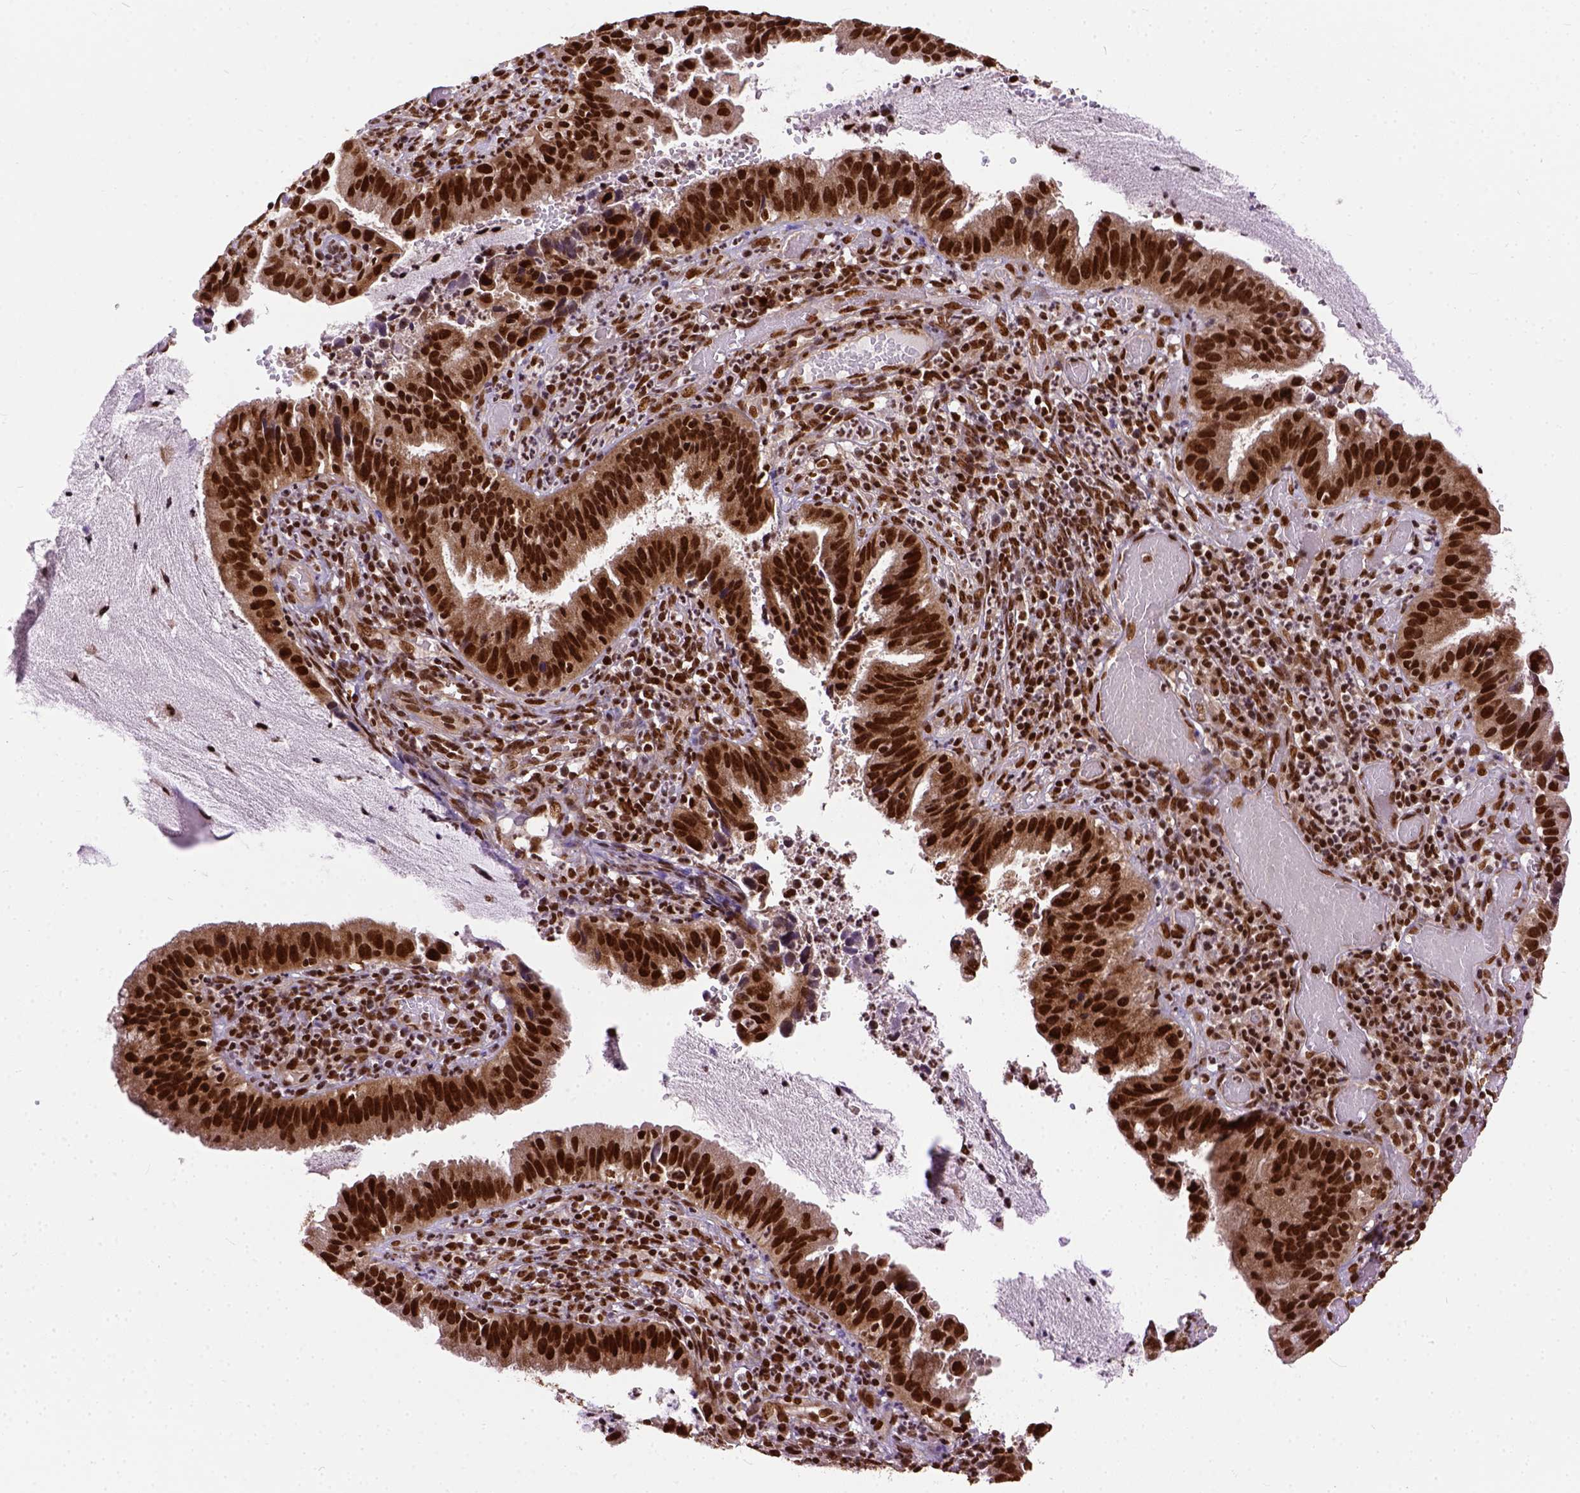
{"staining": {"intensity": "strong", "quantity": ">75%", "location": "nuclear"}, "tissue": "cervical cancer", "cell_type": "Tumor cells", "image_type": "cancer", "snomed": [{"axis": "morphology", "description": "Adenocarcinoma, NOS"}, {"axis": "topography", "description": "Cervix"}], "caption": "Immunohistochemical staining of cervical cancer shows high levels of strong nuclear protein staining in approximately >75% of tumor cells. The staining was performed using DAB (3,3'-diaminobenzidine), with brown indicating positive protein expression. Nuclei are stained blue with hematoxylin.", "gene": "NACC1", "patient": {"sex": "female", "age": 34}}